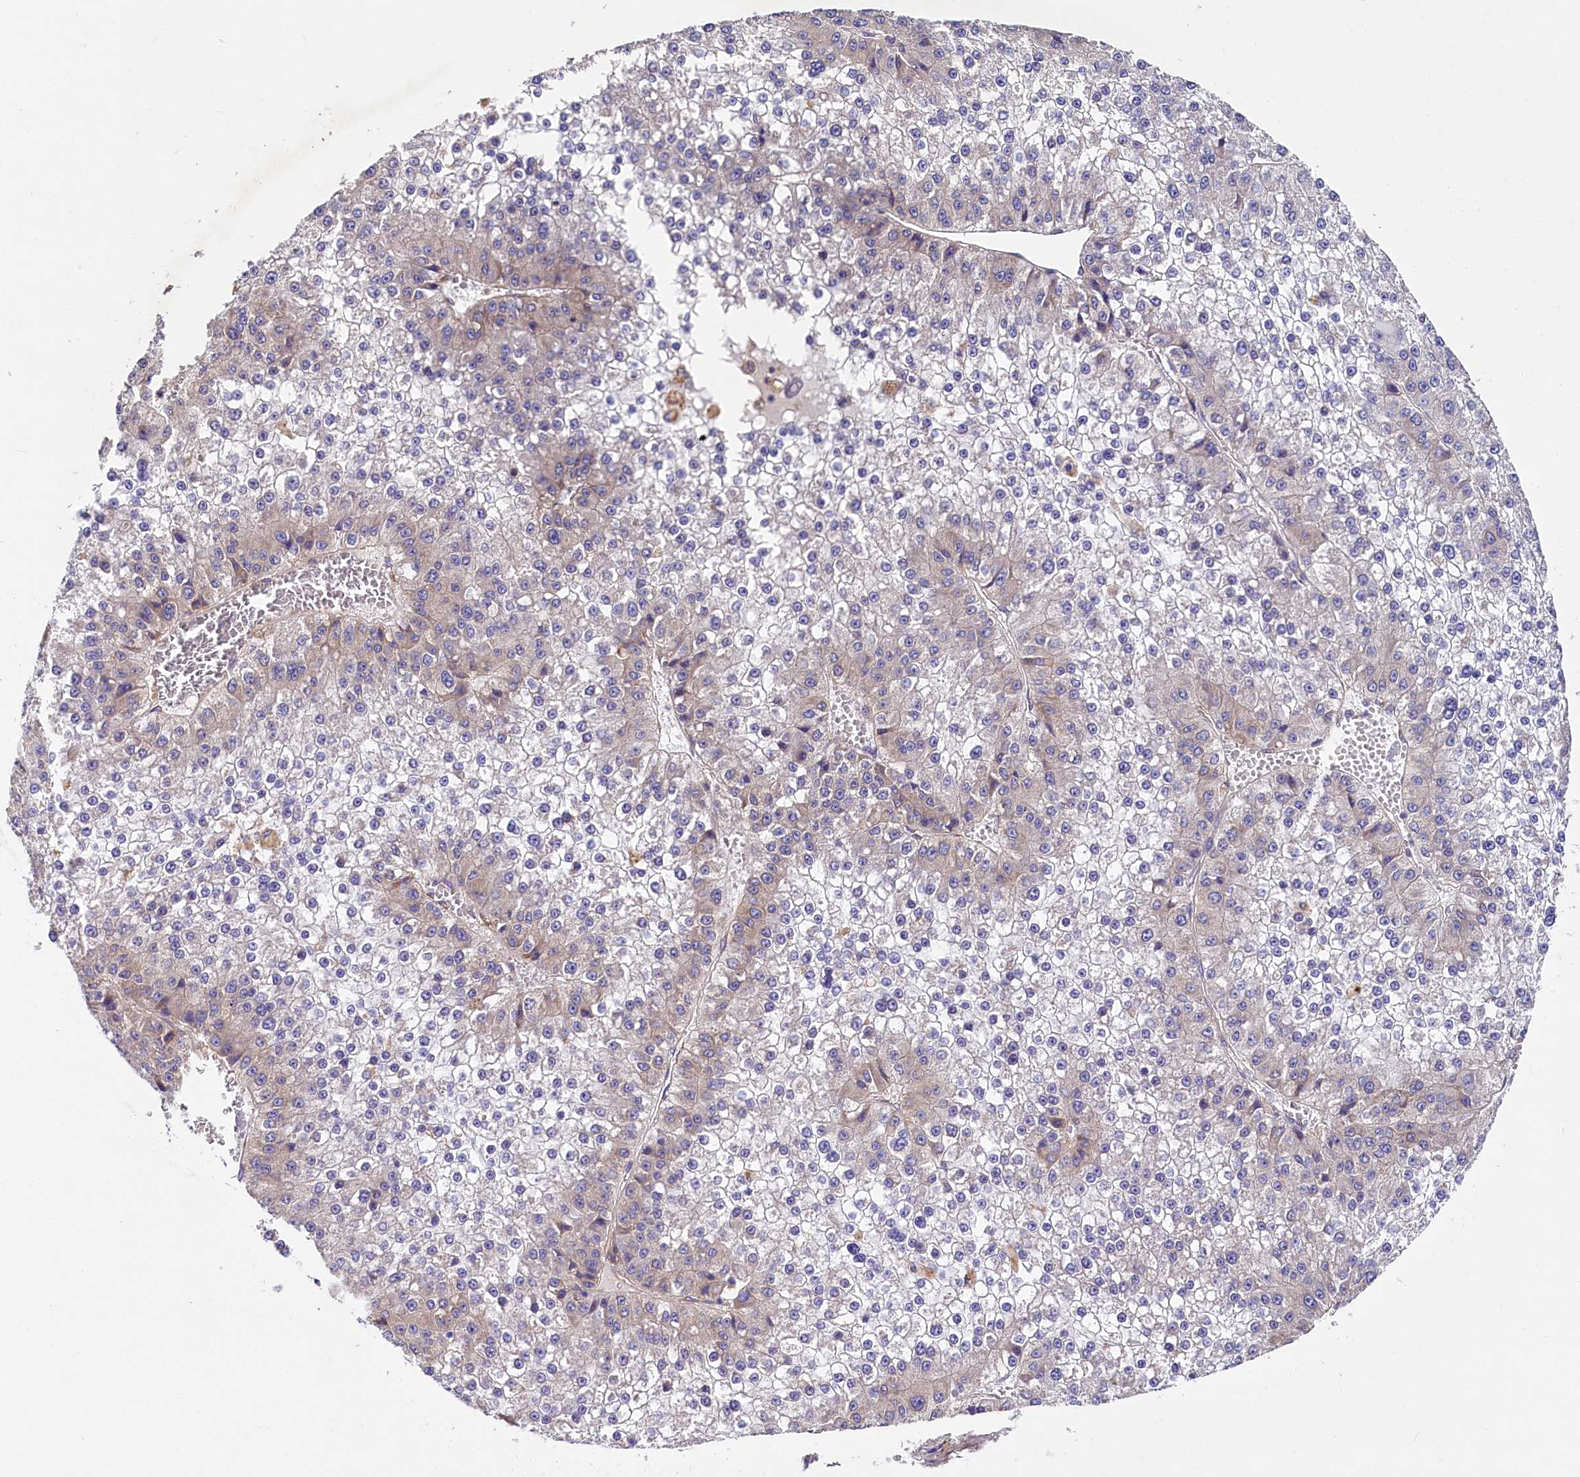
{"staining": {"intensity": "weak", "quantity": "25%-75%", "location": "cytoplasmic/membranous"}, "tissue": "liver cancer", "cell_type": "Tumor cells", "image_type": "cancer", "snomed": [{"axis": "morphology", "description": "Carcinoma, Hepatocellular, NOS"}, {"axis": "topography", "description": "Liver"}], "caption": "Immunohistochemical staining of liver cancer (hepatocellular carcinoma) demonstrates low levels of weak cytoplasmic/membranous staining in approximately 25%-75% of tumor cells.", "gene": "QARS1", "patient": {"sex": "female", "age": 73}}